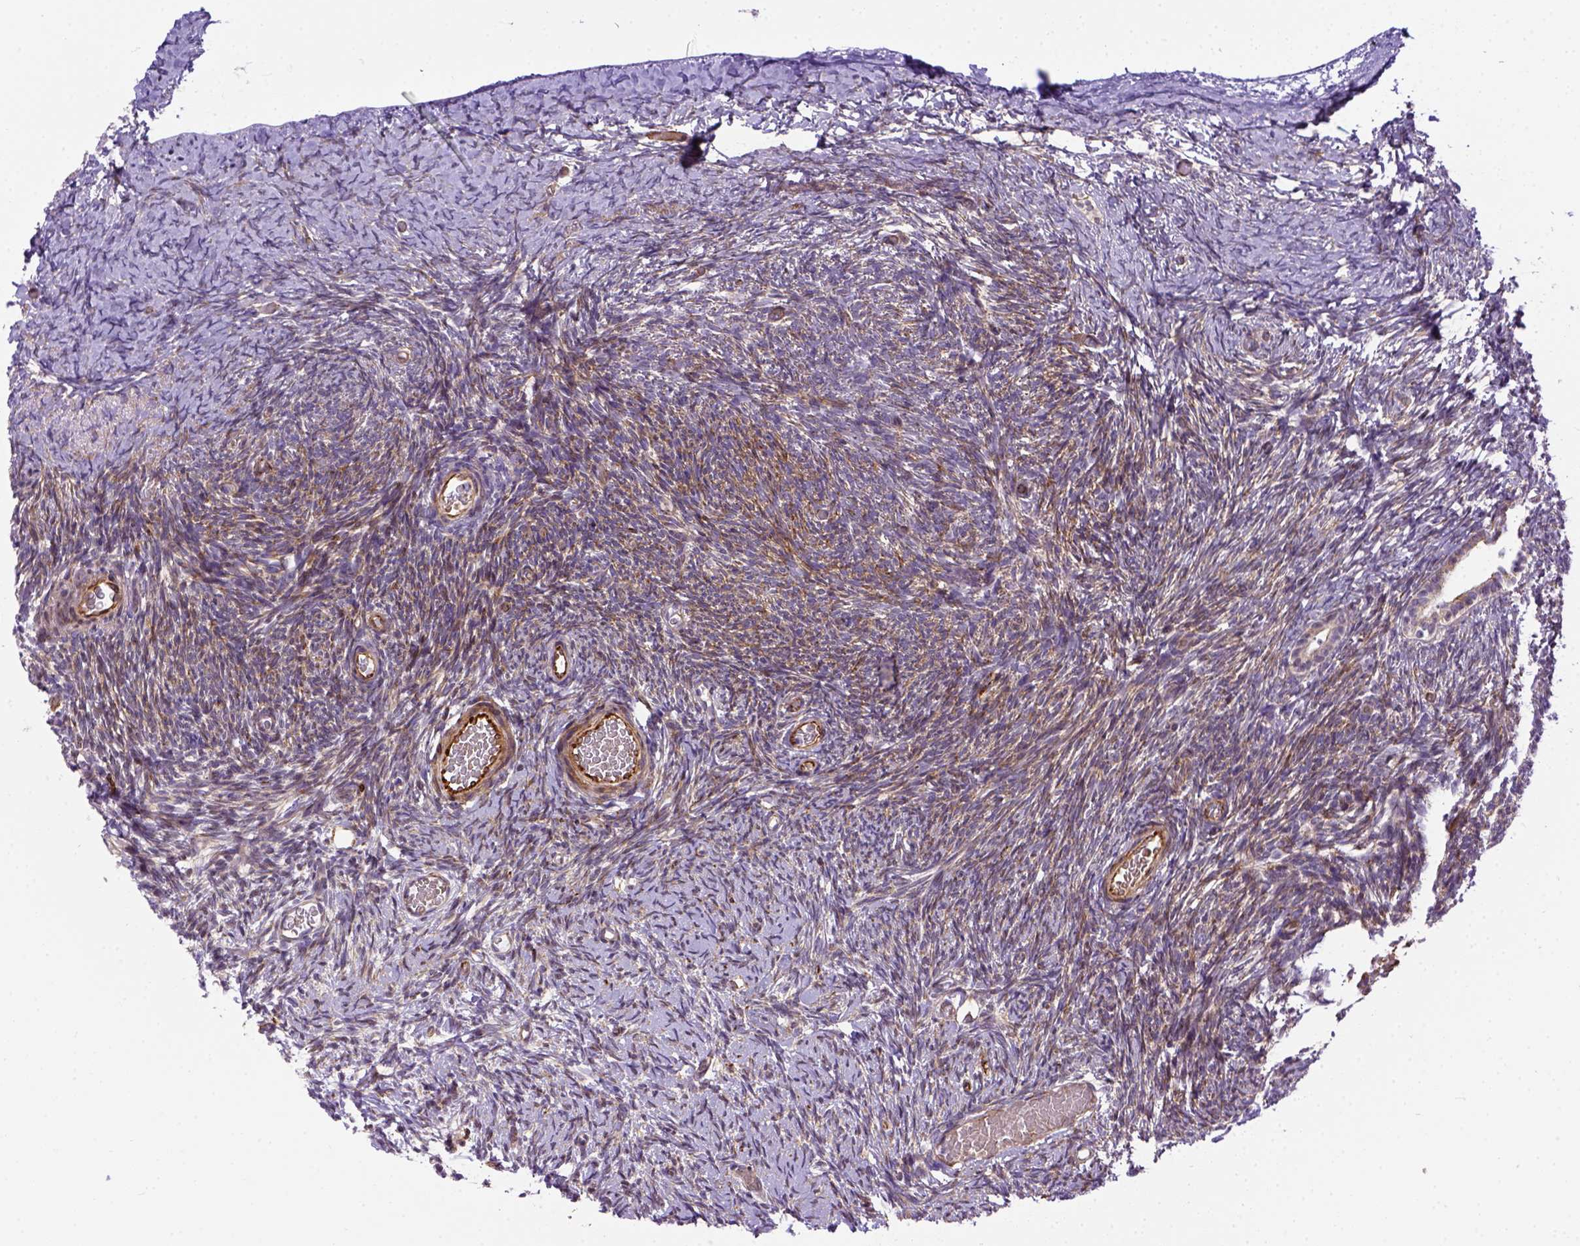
{"staining": {"intensity": "moderate", "quantity": "<25%", "location": "cytoplasmic/membranous"}, "tissue": "ovary", "cell_type": "Follicle cells", "image_type": "normal", "snomed": [{"axis": "morphology", "description": "Normal tissue, NOS"}, {"axis": "topography", "description": "Ovary"}], "caption": "This micrograph reveals normal ovary stained with IHC to label a protein in brown. The cytoplasmic/membranous of follicle cells show moderate positivity for the protein. Nuclei are counter-stained blue.", "gene": "KAZN", "patient": {"sex": "female", "age": 39}}